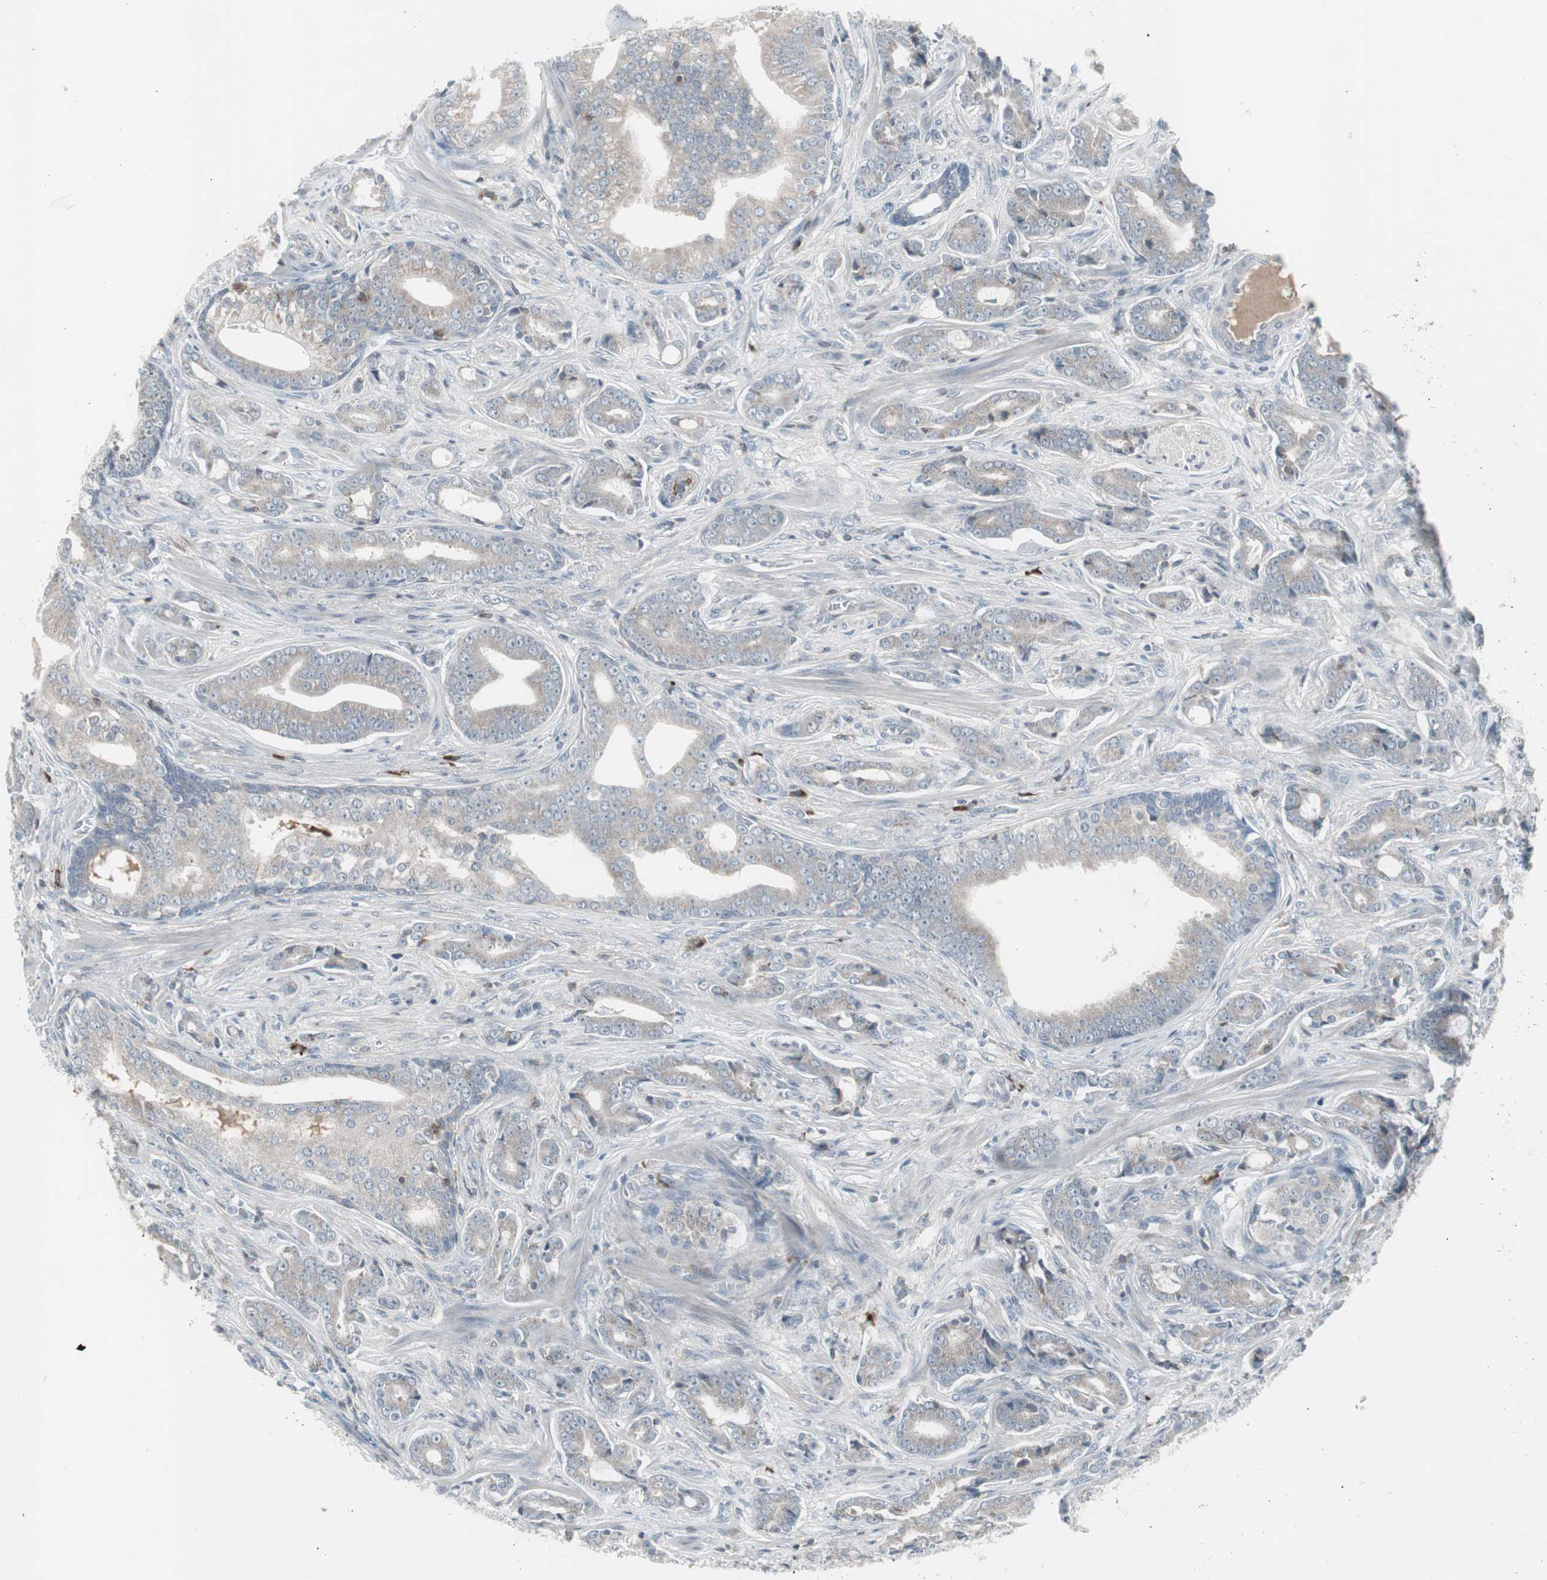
{"staining": {"intensity": "weak", "quantity": "25%-75%", "location": "cytoplasmic/membranous"}, "tissue": "prostate cancer", "cell_type": "Tumor cells", "image_type": "cancer", "snomed": [{"axis": "morphology", "description": "Adenocarcinoma, Low grade"}, {"axis": "topography", "description": "Prostate"}], "caption": "Prostate low-grade adenocarcinoma stained with a brown dye exhibits weak cytoplasmic/membranous positive positivity in approximately 25%-75% of tumor cells.", "gene": "ZSCAN32", "patient": {"sex": "male", "age": 58}}